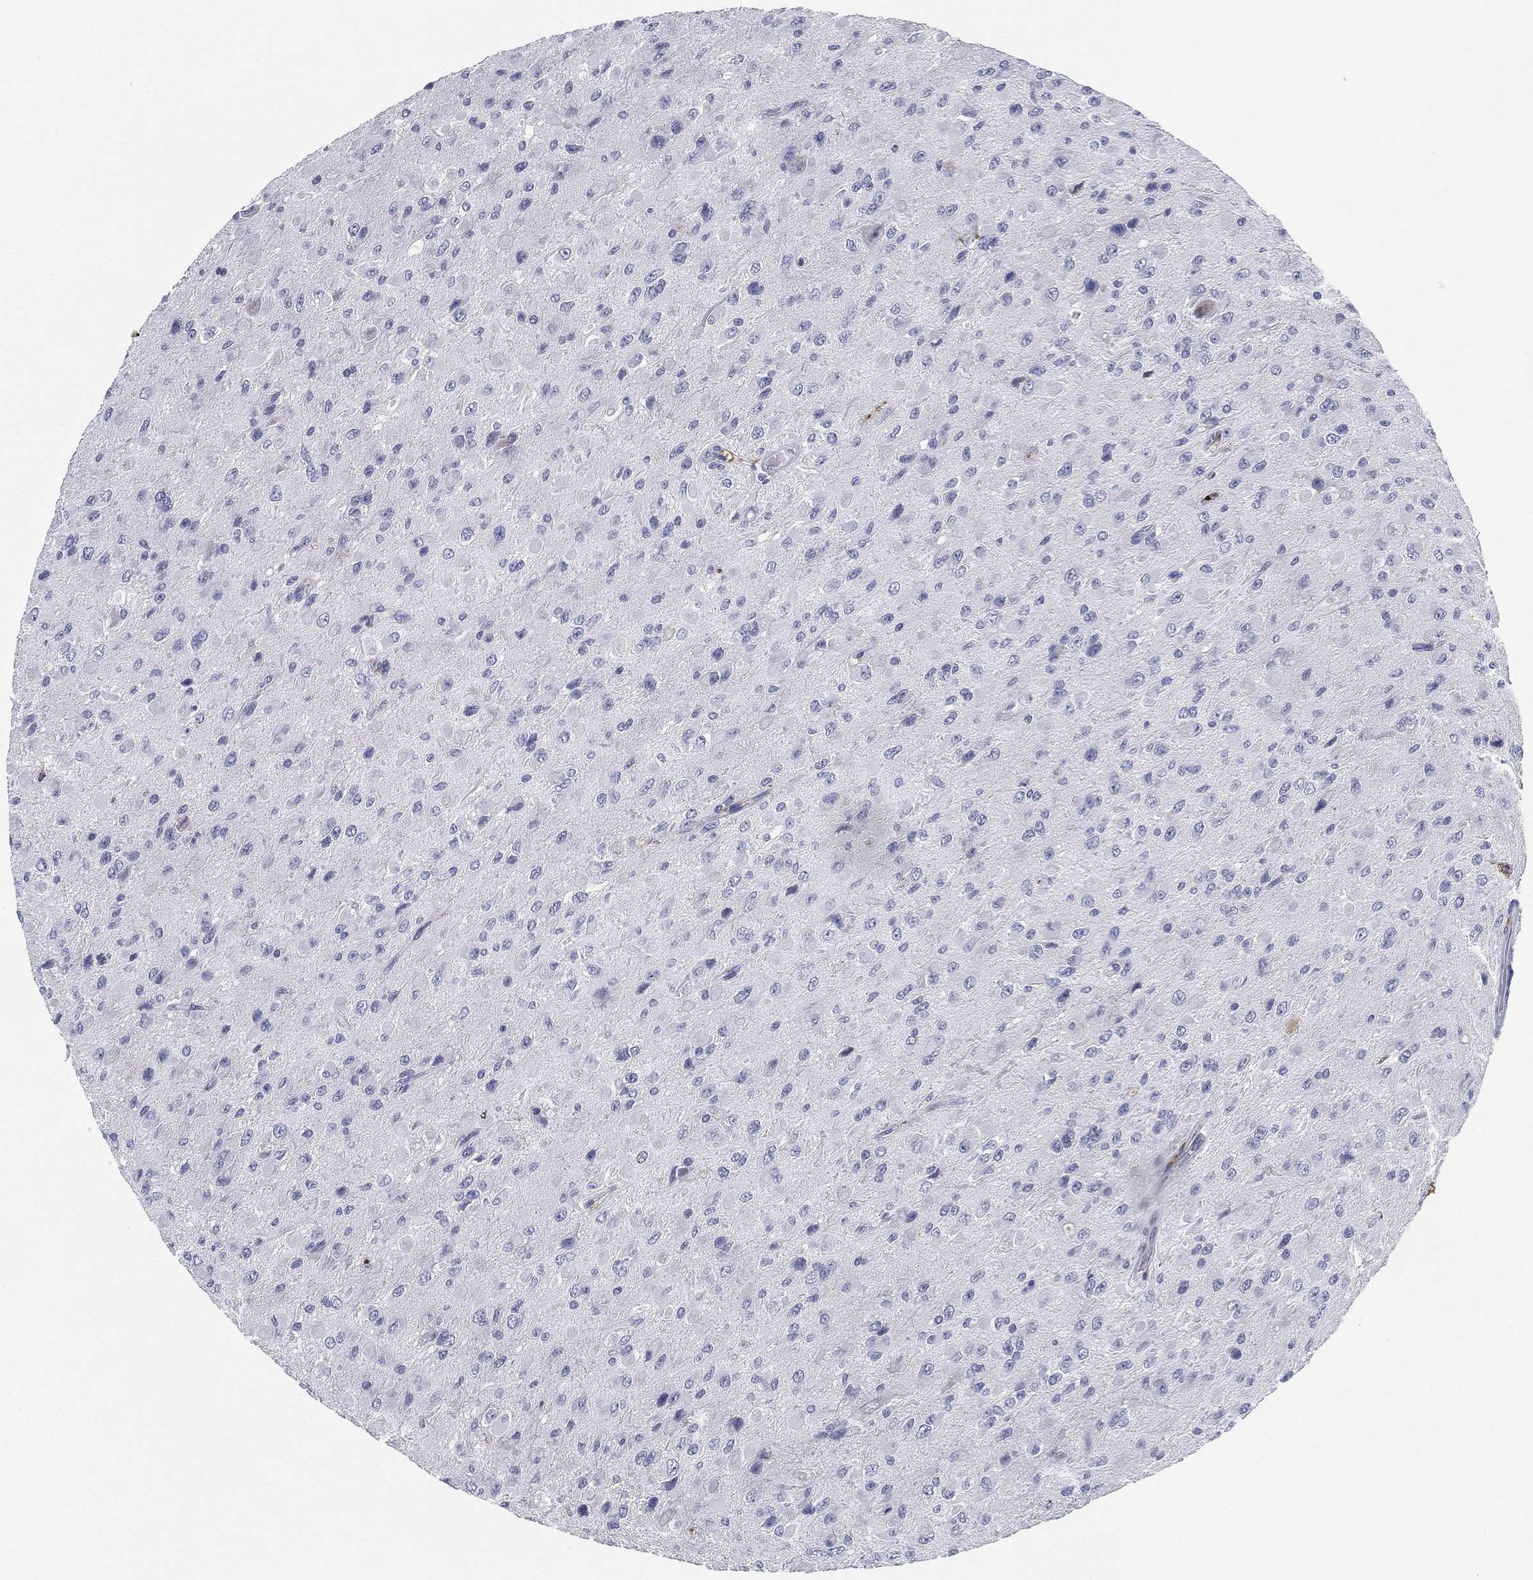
{"staining": {"intensity": "negative", "quantity": "none", "location": "none"}, "tissue": "glioma", "cell_type": "Tumor cells", "image_type": "cancer", "snomed": [{"axis": "morphology", "description": "Glioma, malignant, High grade"}, {"axis": "topography", "description": "Cerebral cortex"}], "caption": "Photomicrograph shows no protein positivity in tumor cells of malignant high-grade glioma tissue.", "gene": "SPPL2C", "patient": {"sex": "male", "age": 35}}